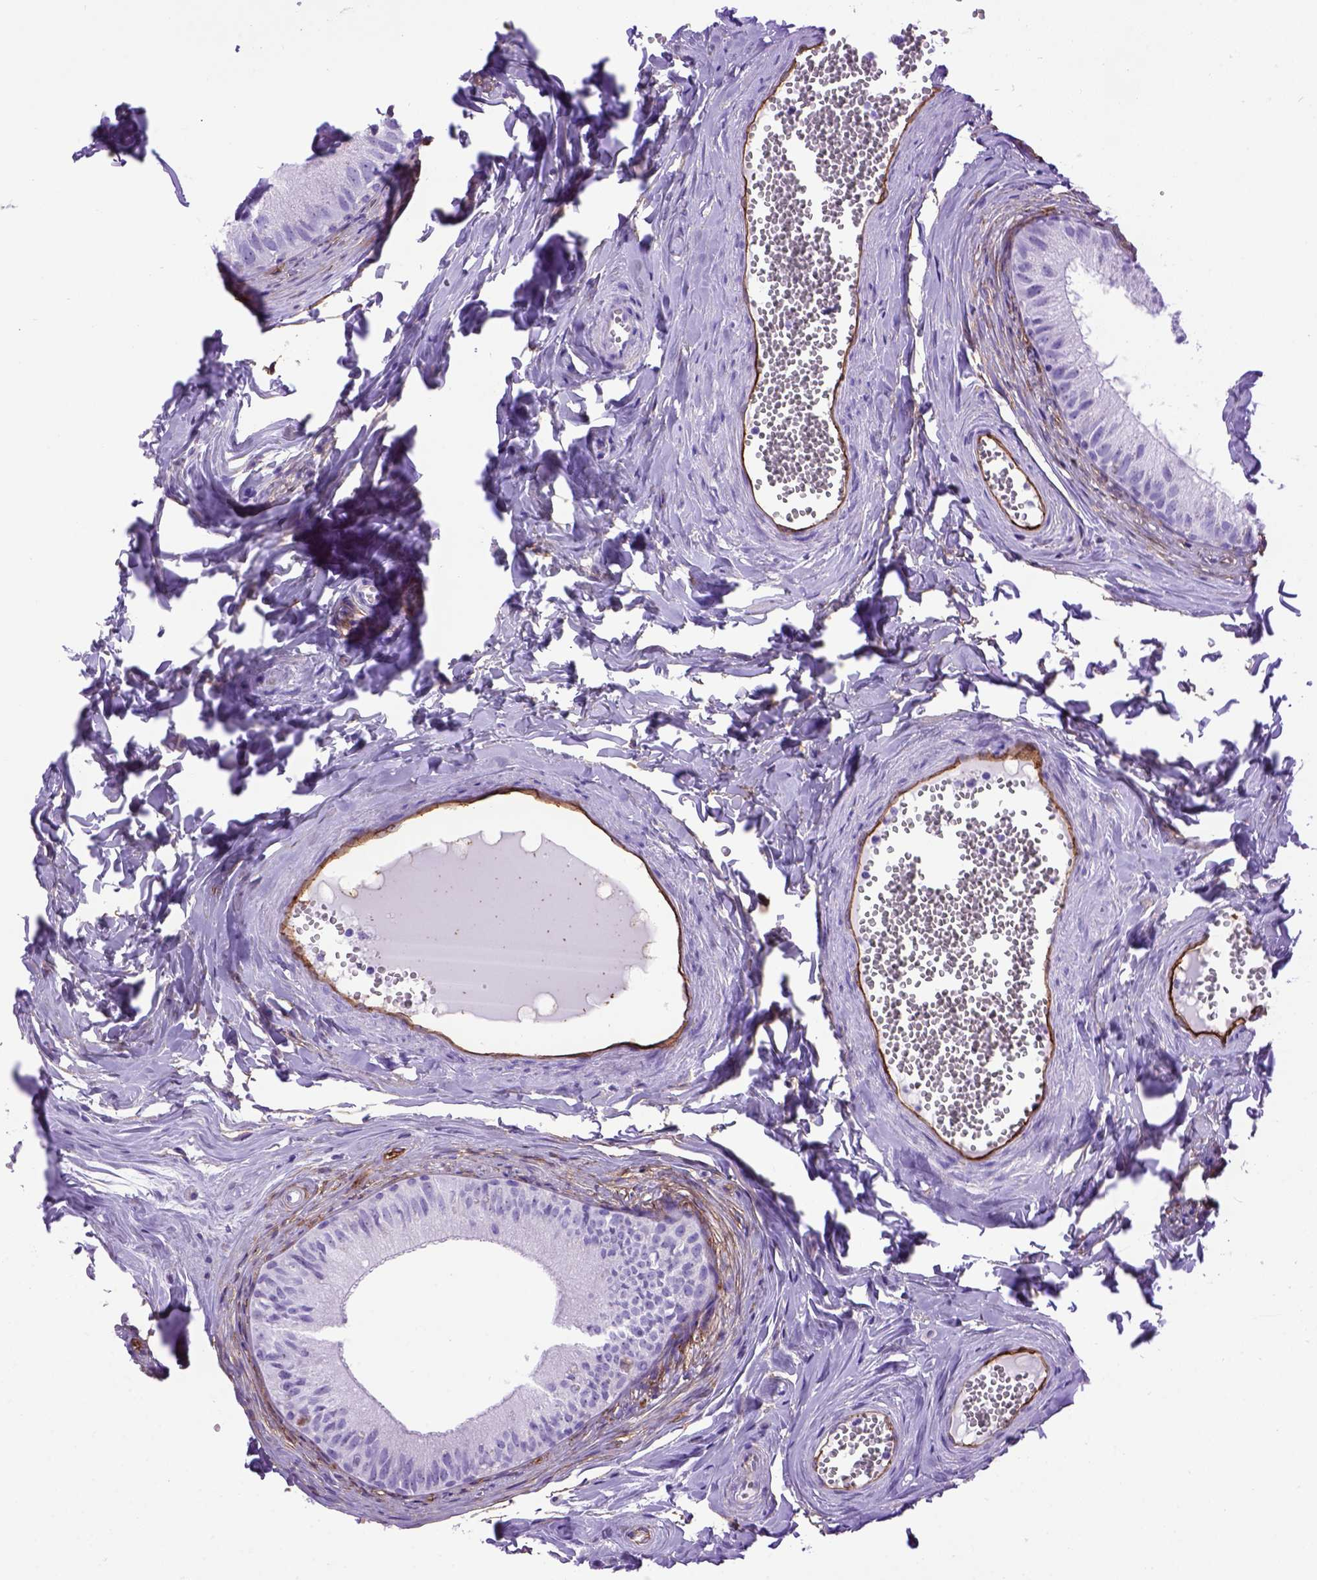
{"staining": {"intensity": "negative", "quantity": "none", "location": "none"}, "tissue": "epididymis", "cell_type": "Glandular cells", "image_type": "normal", "snomed": [{"axis": "morphology", "description": "Normal tissue, NOS"}, {"axis": "topography", "description": "Epididymis"}], "caption": "Image shows no protein expression in glandular cells of normal epididymis. (DAB (3,3'-diaminobenzidine) immunohistochemistry visualized using brightfield microscopy, high magnification).", "gene": "ENG", "patient": {"sex": "male", "age": 45}}